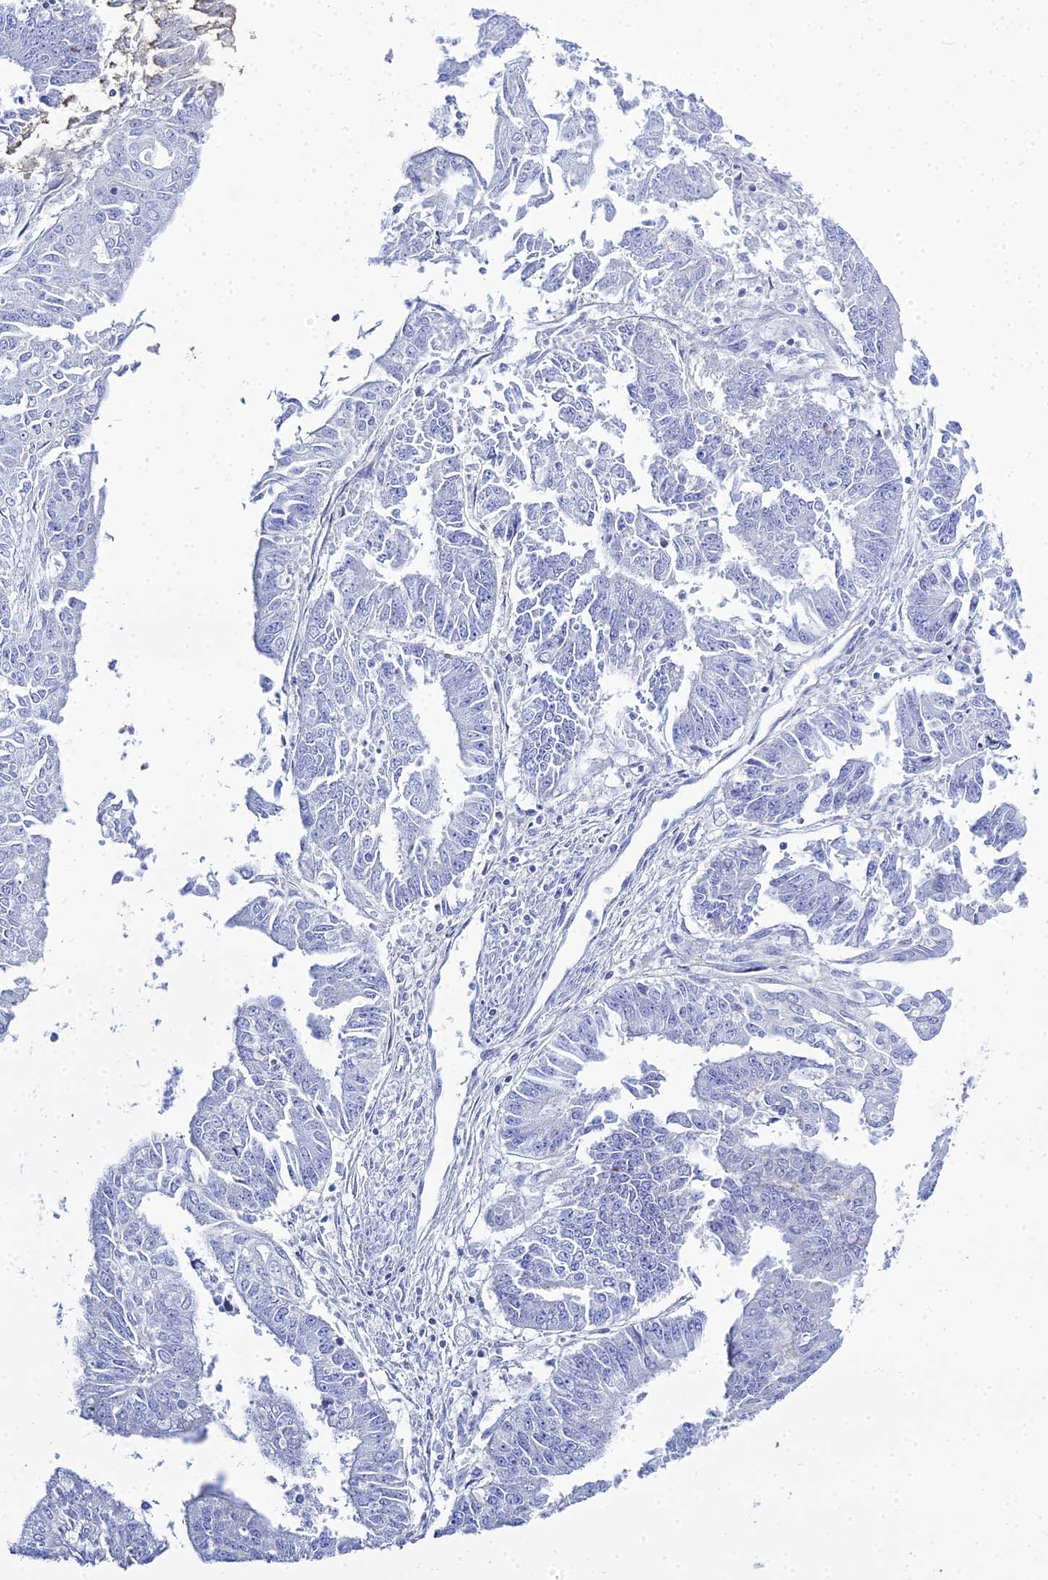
{"staining": {"intensity": "negative", "quantity": "none", "location": "none"}, "tissue": "endometrial cancer", "cell_type": "Tumor cells", "image_type": "cancer", "snomed": [{"axis": "morphology", "description": "Adenocarcinoma, NOS"}, {"axis": "topography", "description": "Endometrium"}], "caption": "Adenocarcinoma (endometrial) stained for a protein using immunohistochemistry (IHC) displays no positivity tumor cells.", "gene": "DHX34", "patient": {"sex": "female", "age": 73}}